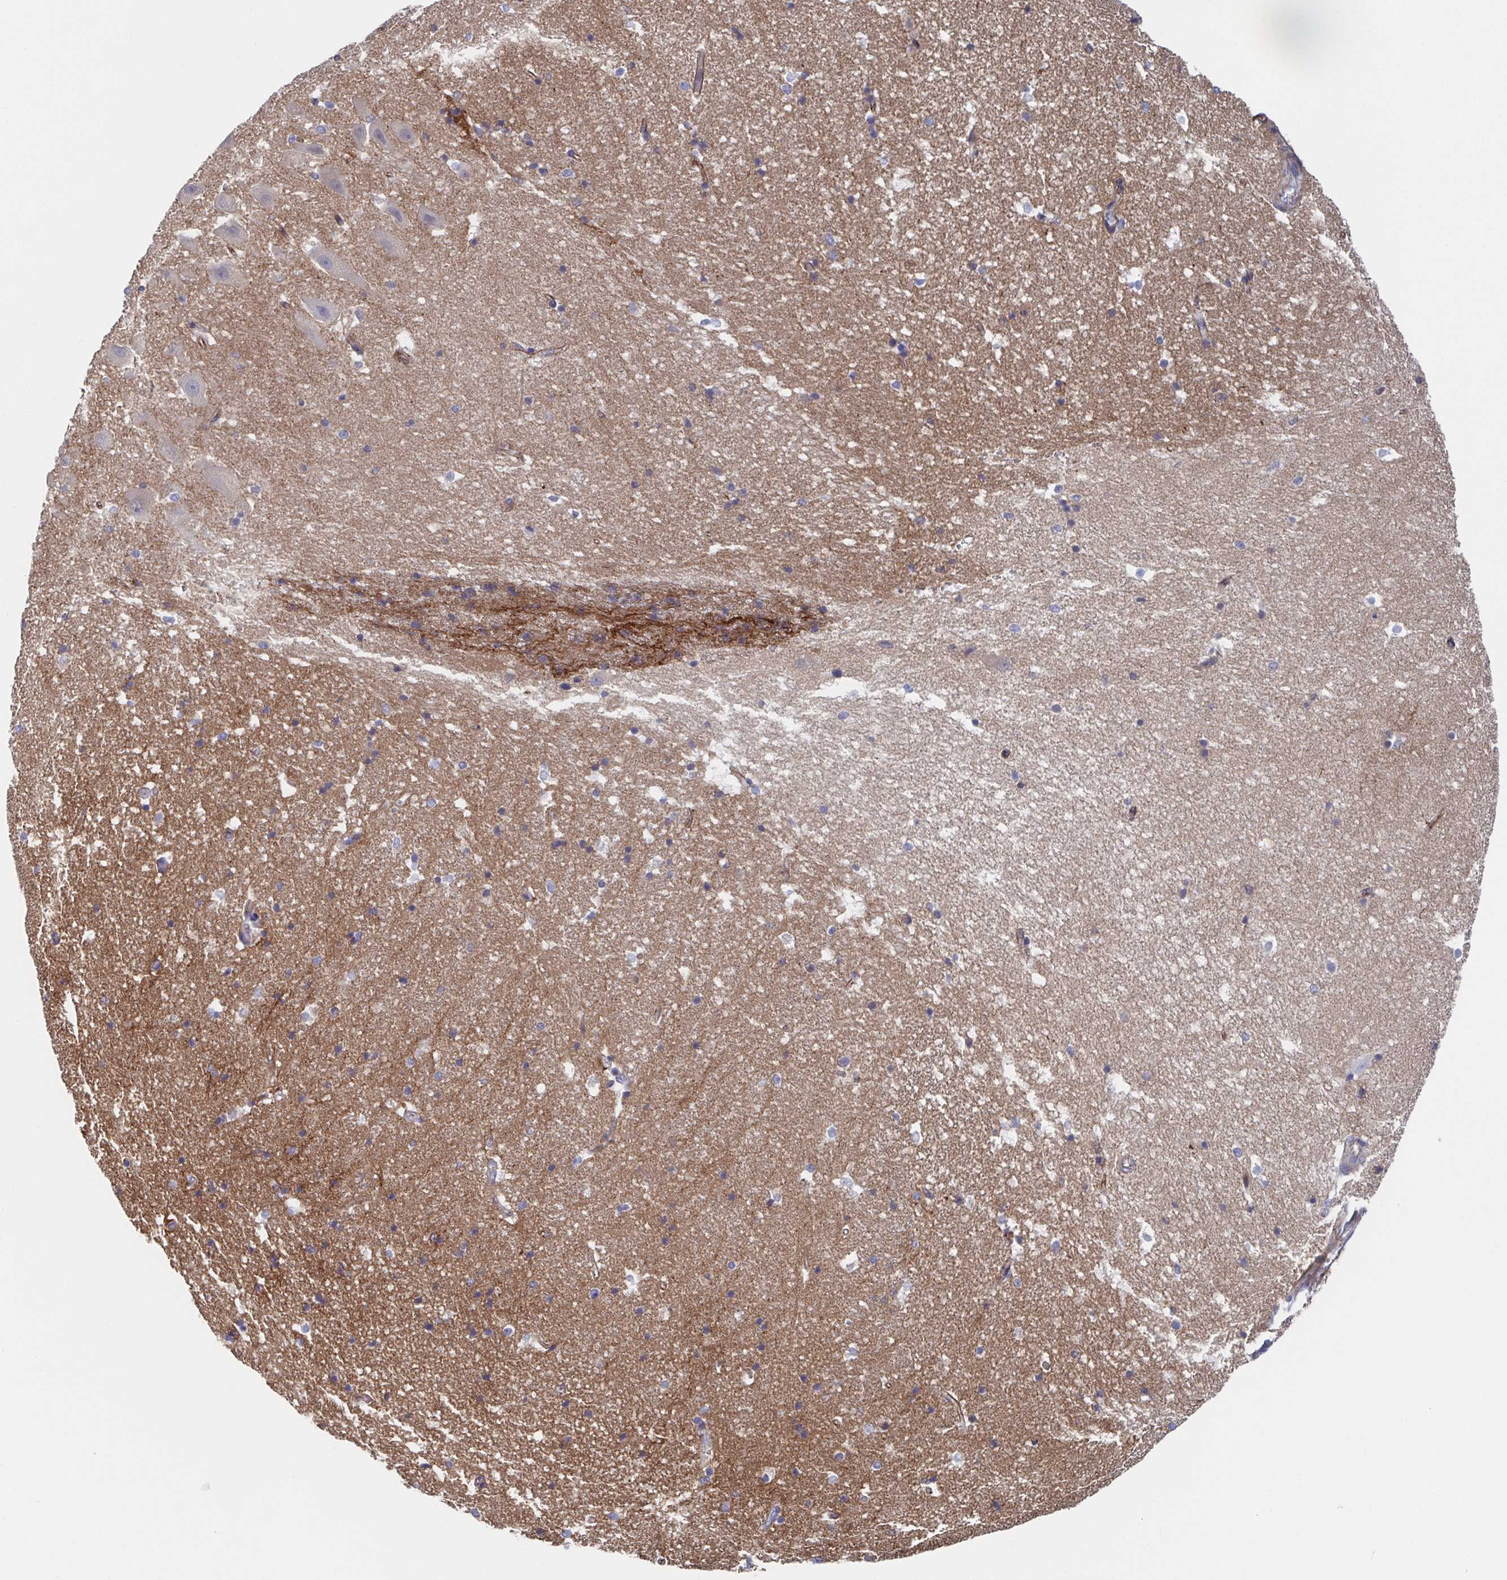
{"staining": {"intensity": "negative", "quantity": "none", "location": "none"}, "tissue": "hippocampus", "cell_type": "Glial cells", "image_type": "normal", "snomed": [{"axis": "morphology", "description": "Normal tissue, NOS"}, {"axis": "topography", "description": "Hippocampus"}], "caption": "A high-resolution micrograph shows immunohistochemistry (IHC) staining of unremarkable hippocampus, which reveals no significant expression in glial cells.", "gene": "CDH2", "patient": {"sex": "male", "age": 63}}